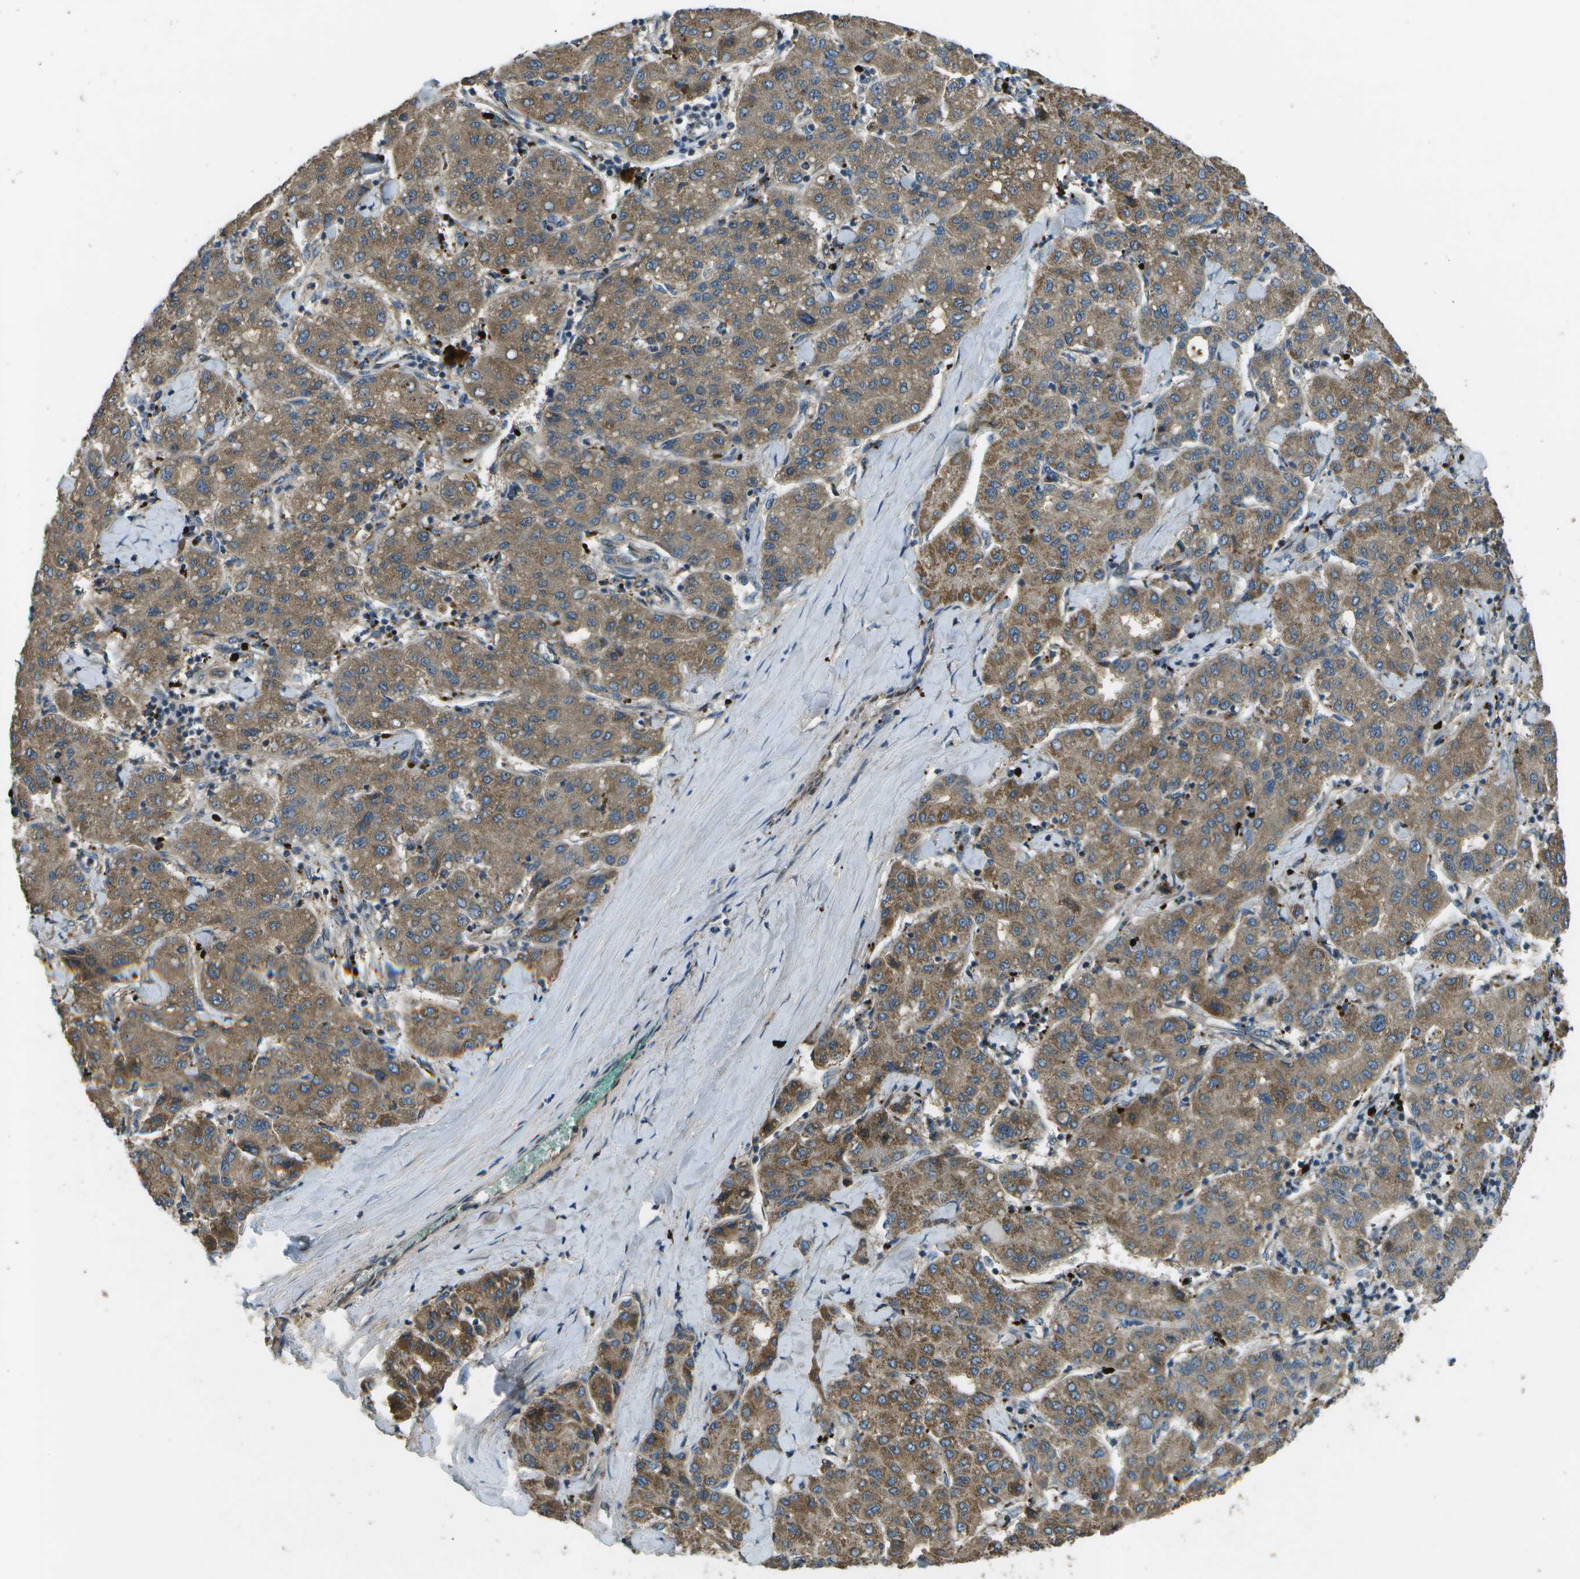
{"staining": {"intensity": "moderate", "quantity": ">75%", "location": "cytoplasmic/membranous"}, "tissue": "liver cancer", "cell_type": "Tumor cells", "image_type": "cancer", "snomed": [{"axis": "morphology", "description": "Carcinoma, Hepatocellular, NOS"}, {"axis": "topography", "description": "Liver"}], "caption": "Protein staining of liver cancer tissue shows moderate cytoplasmic/membranous expression in about >75% of tumor cells.", "gene": "PXYLP1", "patient": {"sex": "male", "age": 65}}